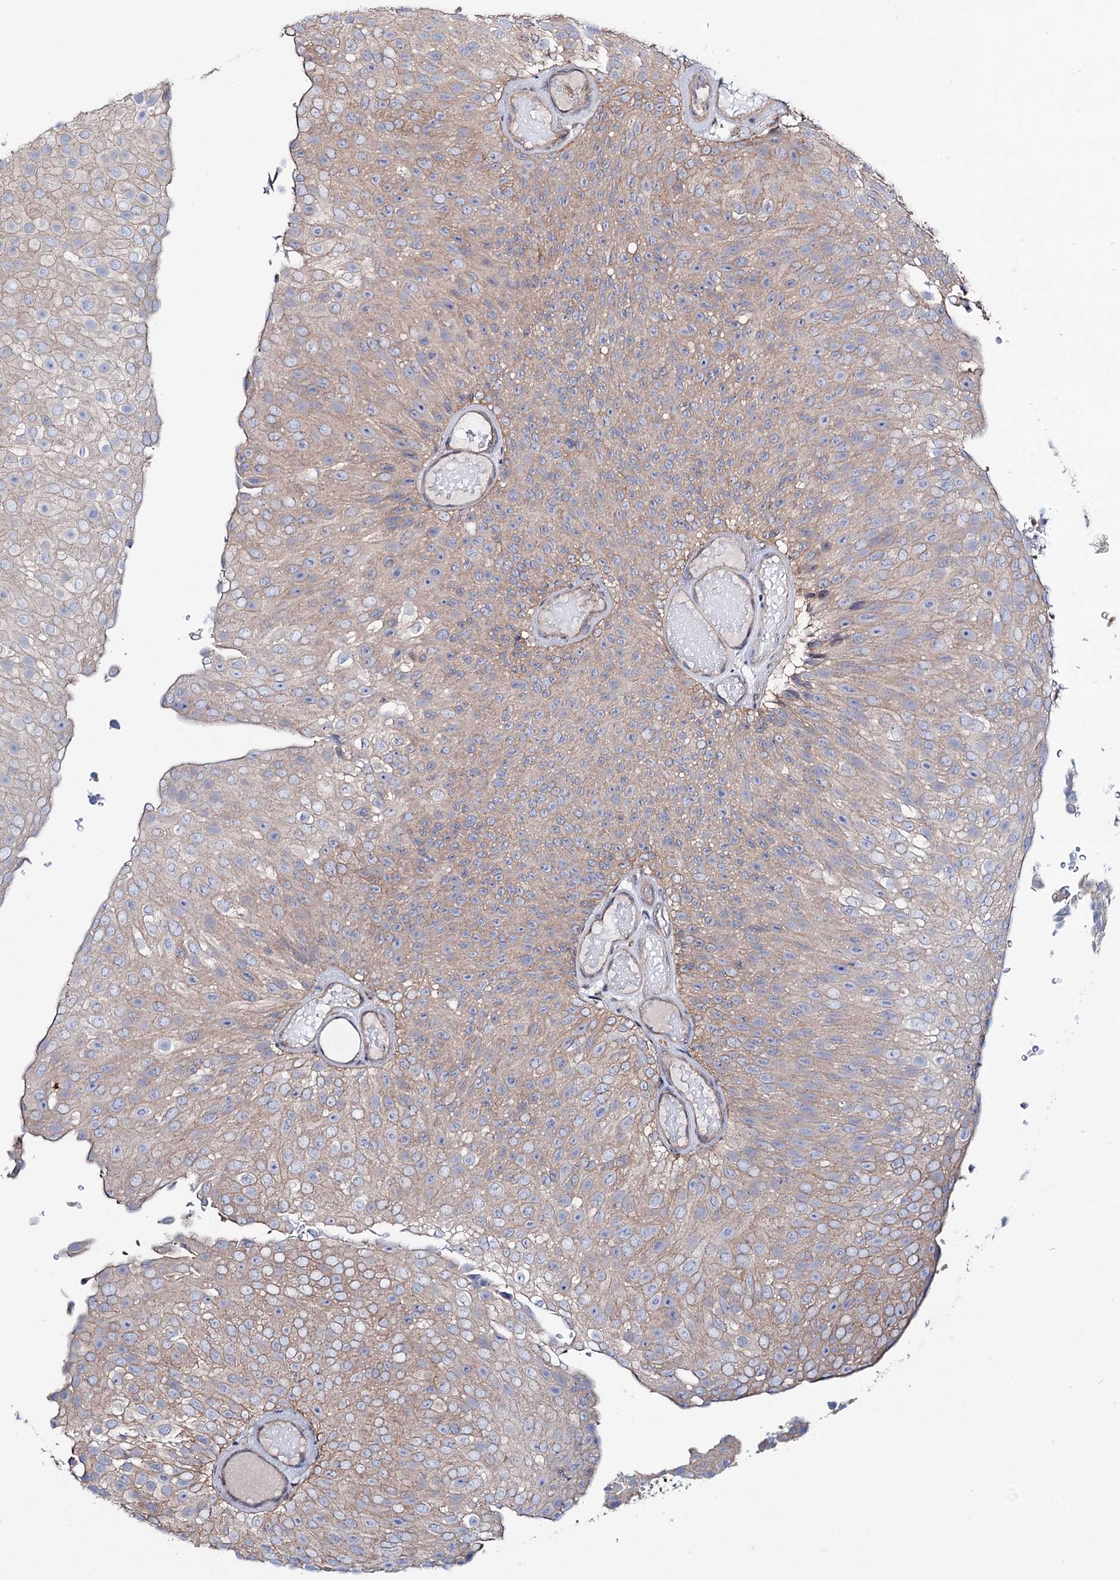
{"staining": {"intensity": "weak", "quantity": ">75%", "location": "cytoplasmic/membranous"}, "tissue": "urothelial cancer", "cell_type": "Tumor cells", "image_type": "cancer", "snomed": [{"axis": "morphology", "description": "Urothelial carcinoma, Low grade"}, {"axis": "topography", "description": "Urinary bladder"}], "caption": "High-power microscopy captured an IHC image of low-grade urothelial carcinoma, revealing weak cytoplasmic/membranous staining in approximately >75% of tumor cells.", "gene": "SEC24A", "patient": {"sex": "male", "age": 78}}